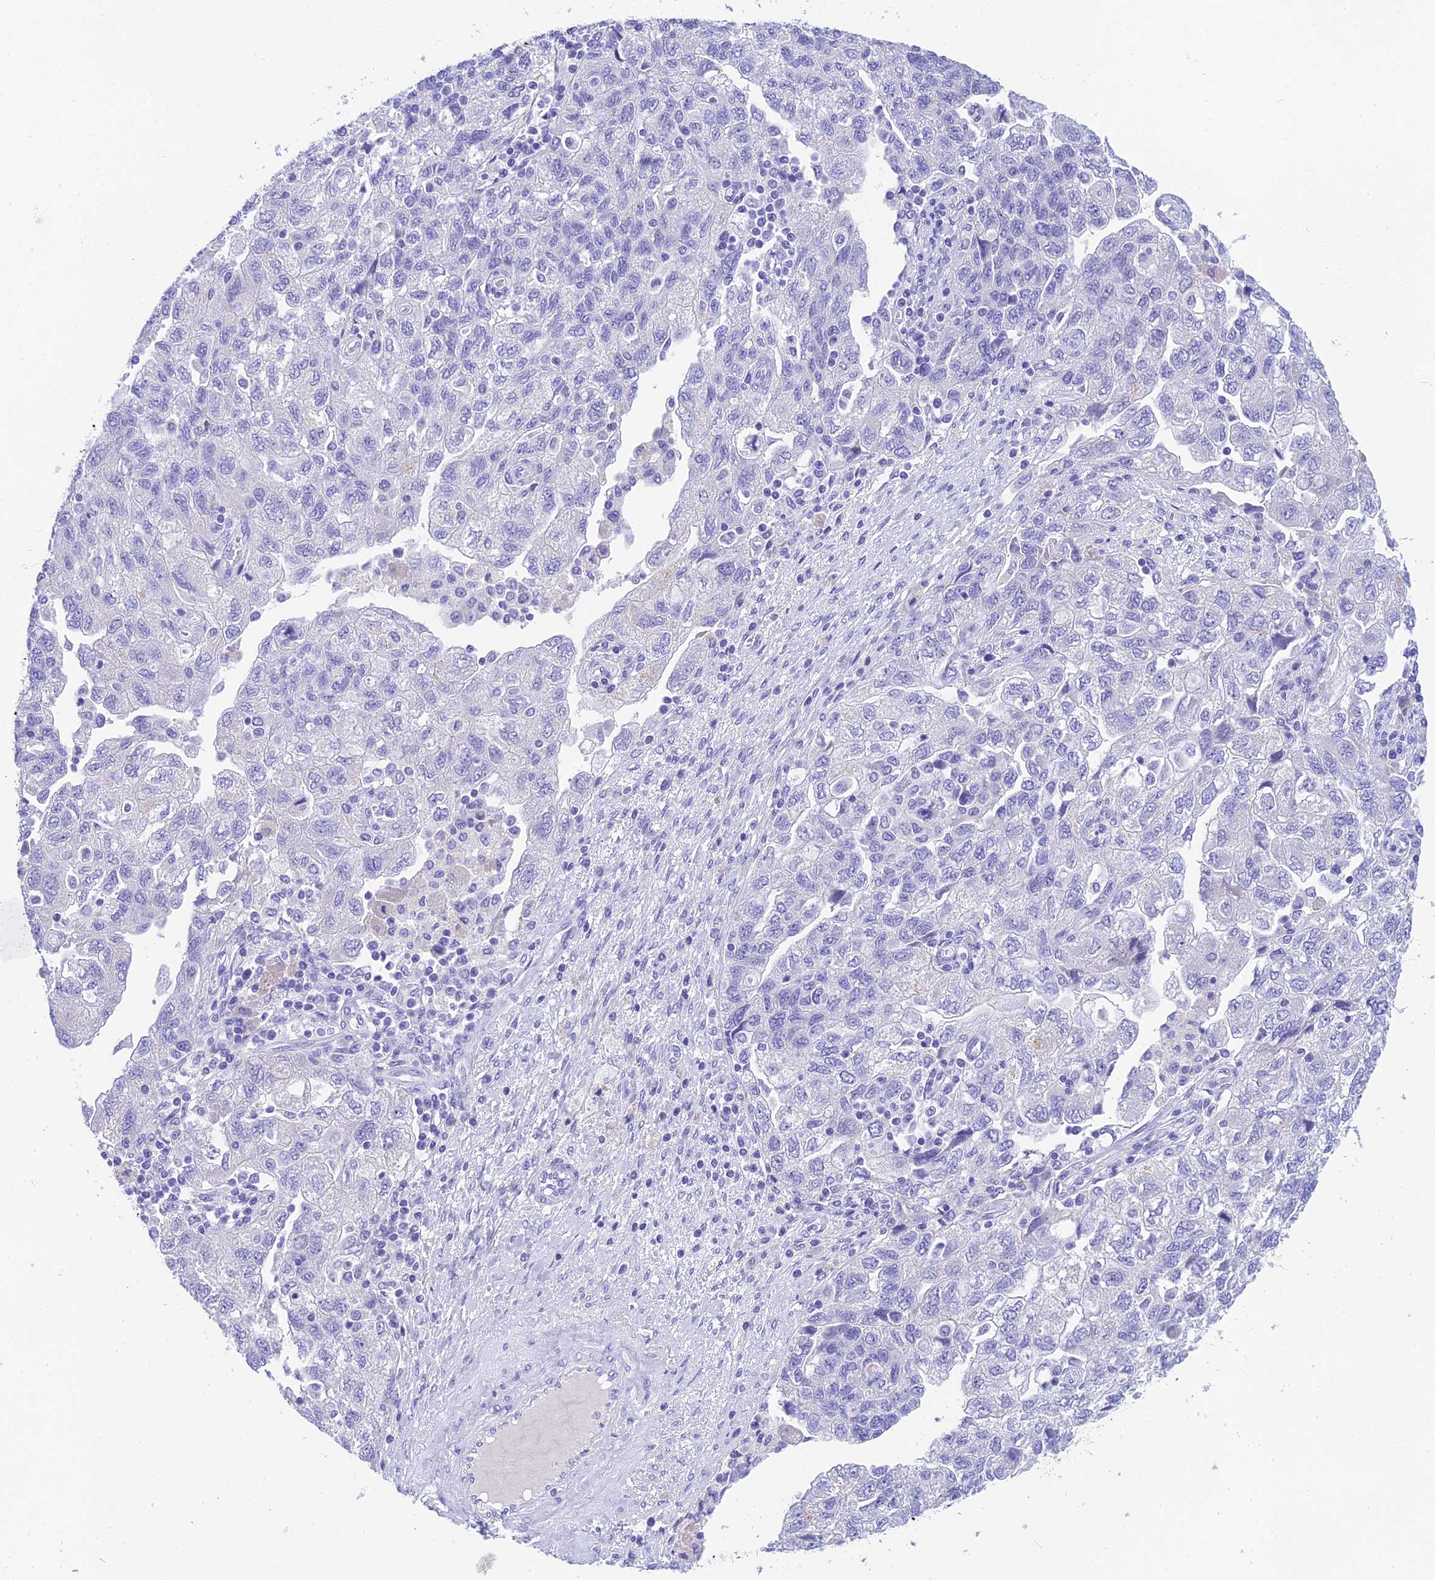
{"staining": {"intensity": "negative", "quantity": "none", "location": "none"}, "tissue": "ovarian cancer", "cell_type": "Tumor cells", "image_type": "cancer", "snomed": [{"axis": "morphology", "description": "Carcinoma, NOS"}, {"axis": "morphology", "description": "Cystadenocarcinoma, serous, NOS"}, {"axis": "topography", "description": "Ovary"}], "caption": "Ovarian carcinoma was stained to show a protein in brown. There is no significant positivity in tumor cells. Brightfield microscopy of immunohistochemistry stained with DAB (brown) and hematoxylin (blue), captured at high magnification.", "gene": "KDELR3", "patient": {"sex": "female", "age": 69}}